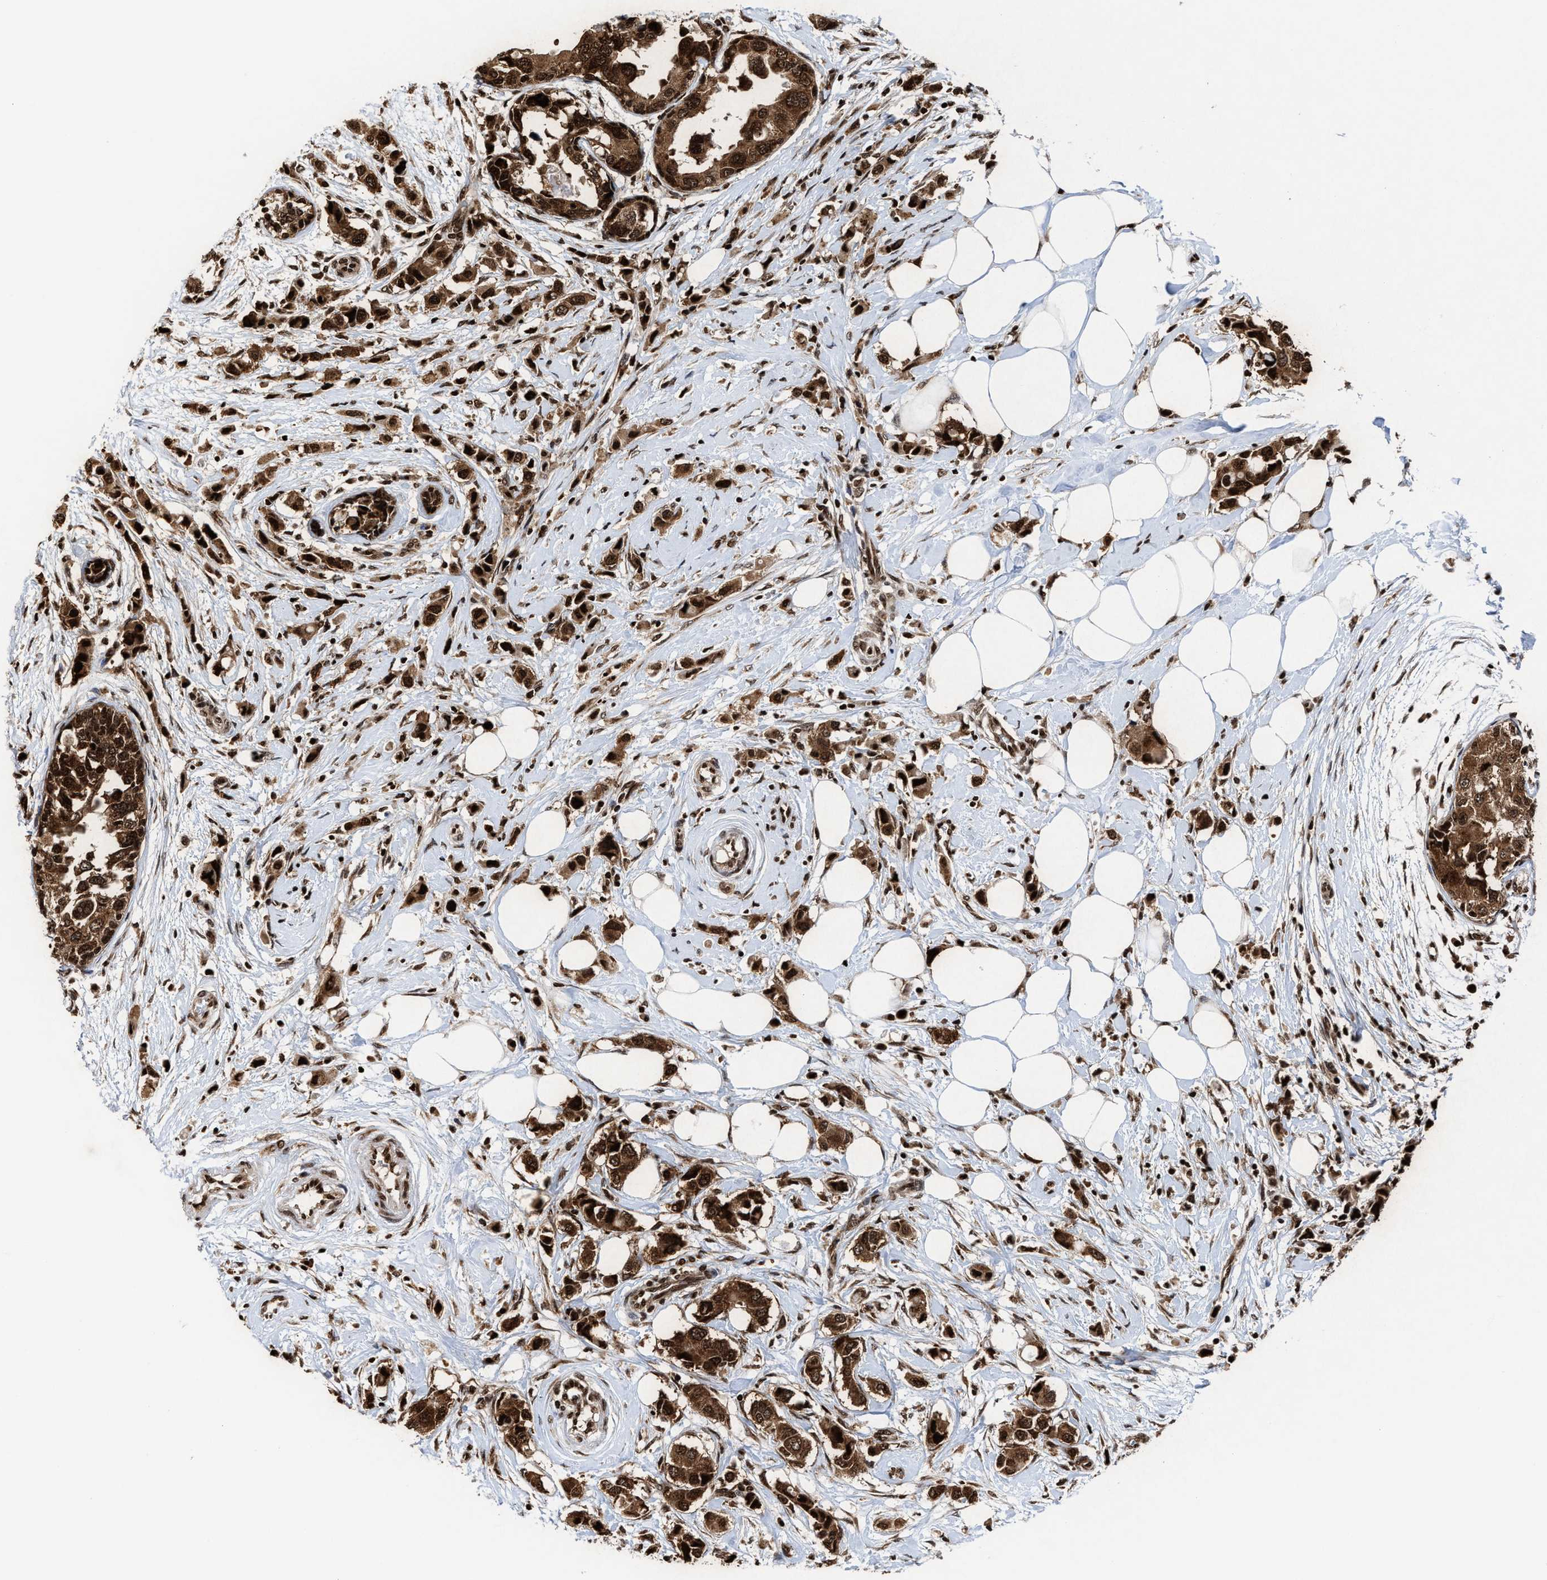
{"staining": {"intensity": "strong", "quantity": ">75%", "location": "cytoplasmic/membranous,nuclear"}, "tissue": "breast cancer", "cell_type": "Tumor cells", "image_type": "cancer", "snomed": [{"axis": "morphology", "description": "Normal tissue, NOS"}, {"axis": "morphology", "description": "Duct carcinoma"}, {"axis": "topography", "description": "Breast"}], "caption": "Protein staining exhibits strong cytoplasmic/membranous and nuclear staining in approximately >75% of tumor cells in breast cancer.", "gene": "ALYREF", "patient": {"sex": "female", "age": 50}}